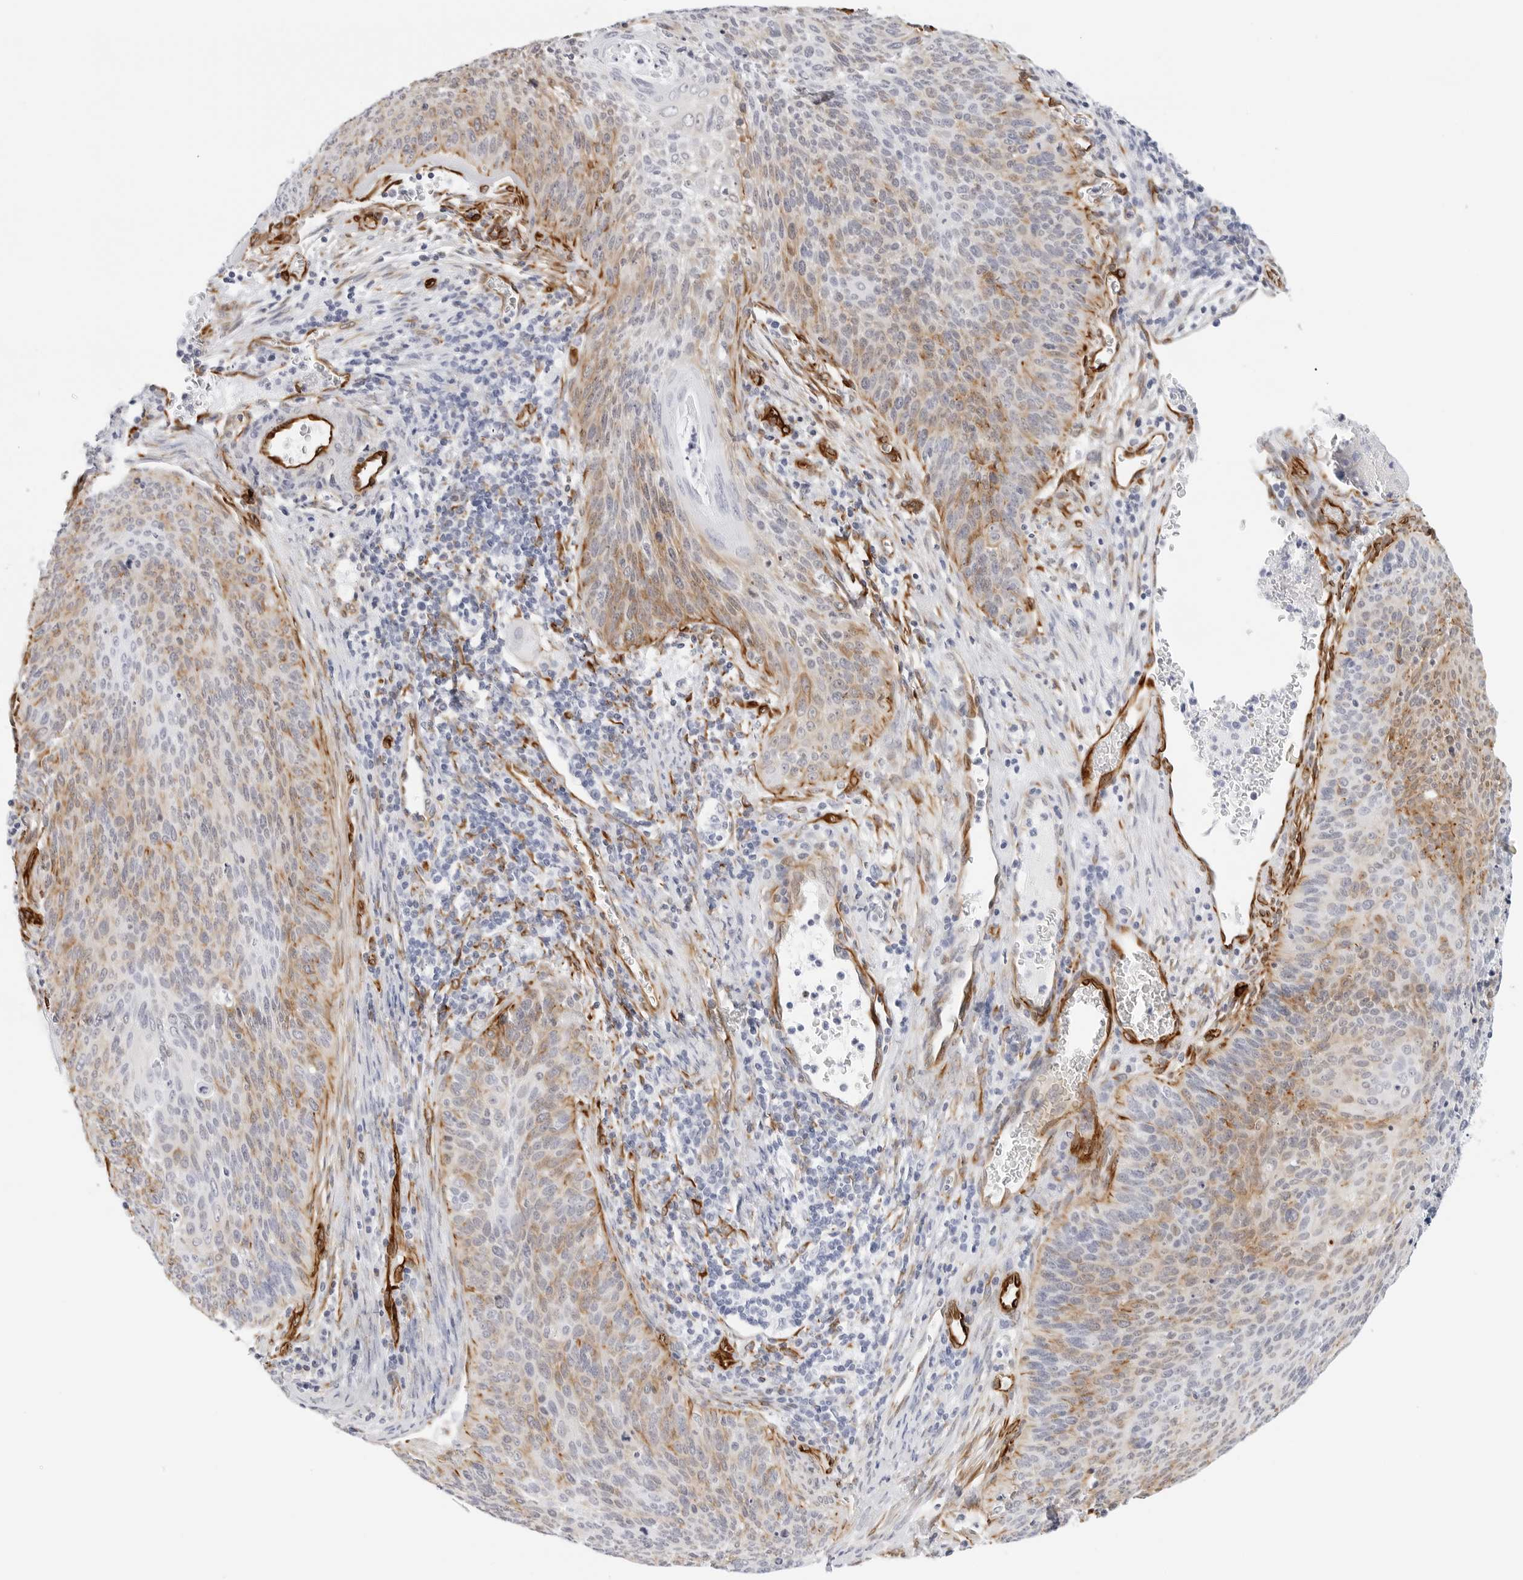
{"staining": {"intensity": "moderate", "quantity": "25%-75%", "location": "cytoplasmic/membranous"}, "tissue": "cervical cancer", "cell_type": "Tumor cells", "image_type": "cancer", "snomed": [{"axis": "morphology", "description": "Squamous cell carcinoma, NOS"}, {"axis": "topography", "description": "Cervix"}], "caption": "Protein staining displays moderate cytoplasmic/membranous staining in about 25%-75% of tumor cells in squamous cell carcinoma (cervical).", "gene": "NES", "patient": {"sex": "female", "age": 55}}